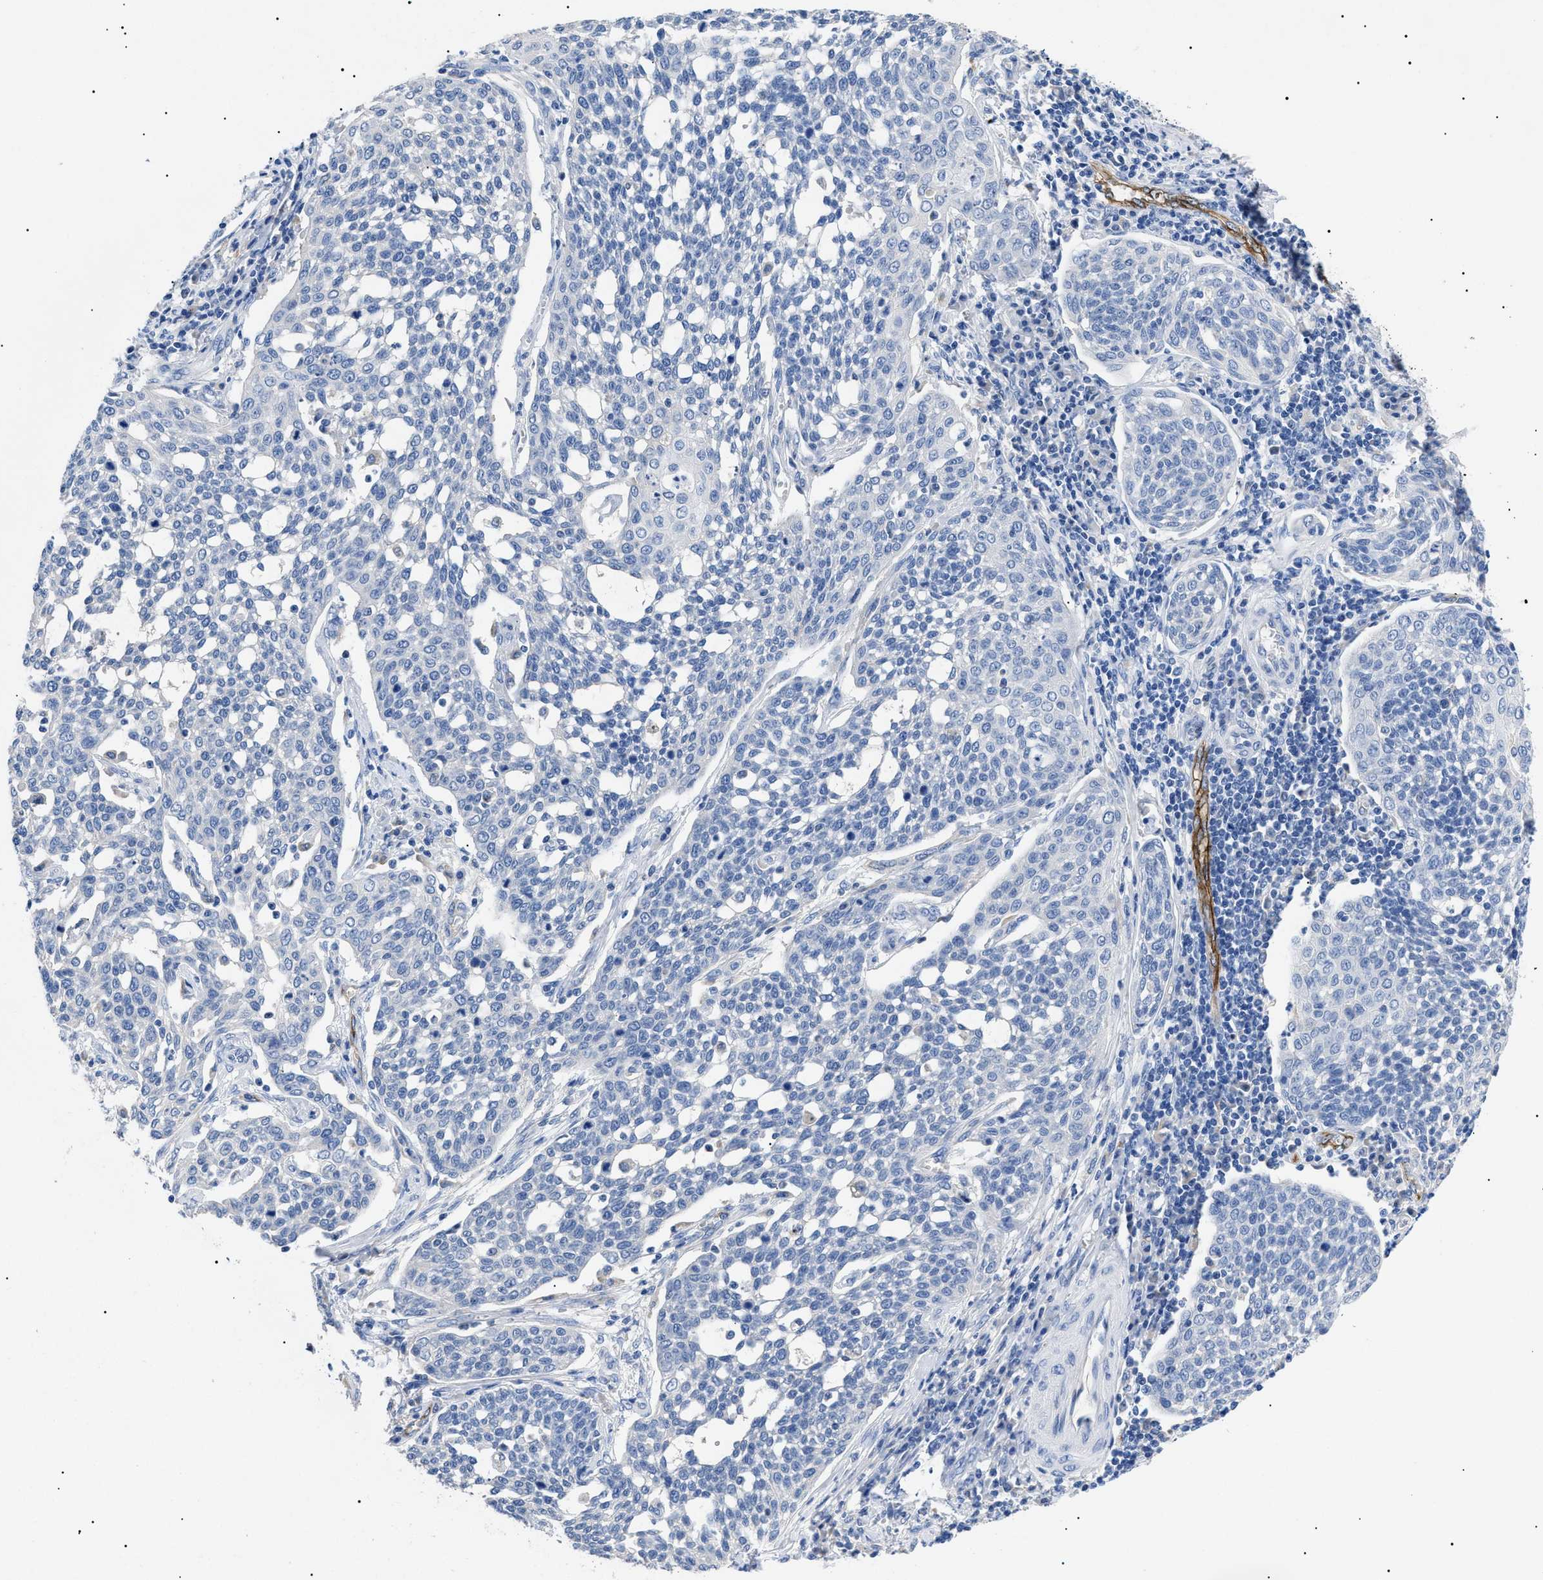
{"staining": {"intensity": "negative", "quantity": "none", "location": "none"}, "tissue": "cervical cancer", "cell_type": "Tumor cells", "image_type": "cancer", "snomed": [{"axis": "morphology", "description": "Squamous cell carcinoma, NOS"}, {"axis": "topography", "description": "Cervix"}], "caption": "This is an immunohistochemistry photomicrograph of human squamous cell carcinoma (cervical). There is no expression in tumor cells.", "gene": "ACKR1", "patient": {"sex": "female", "age": 34}}